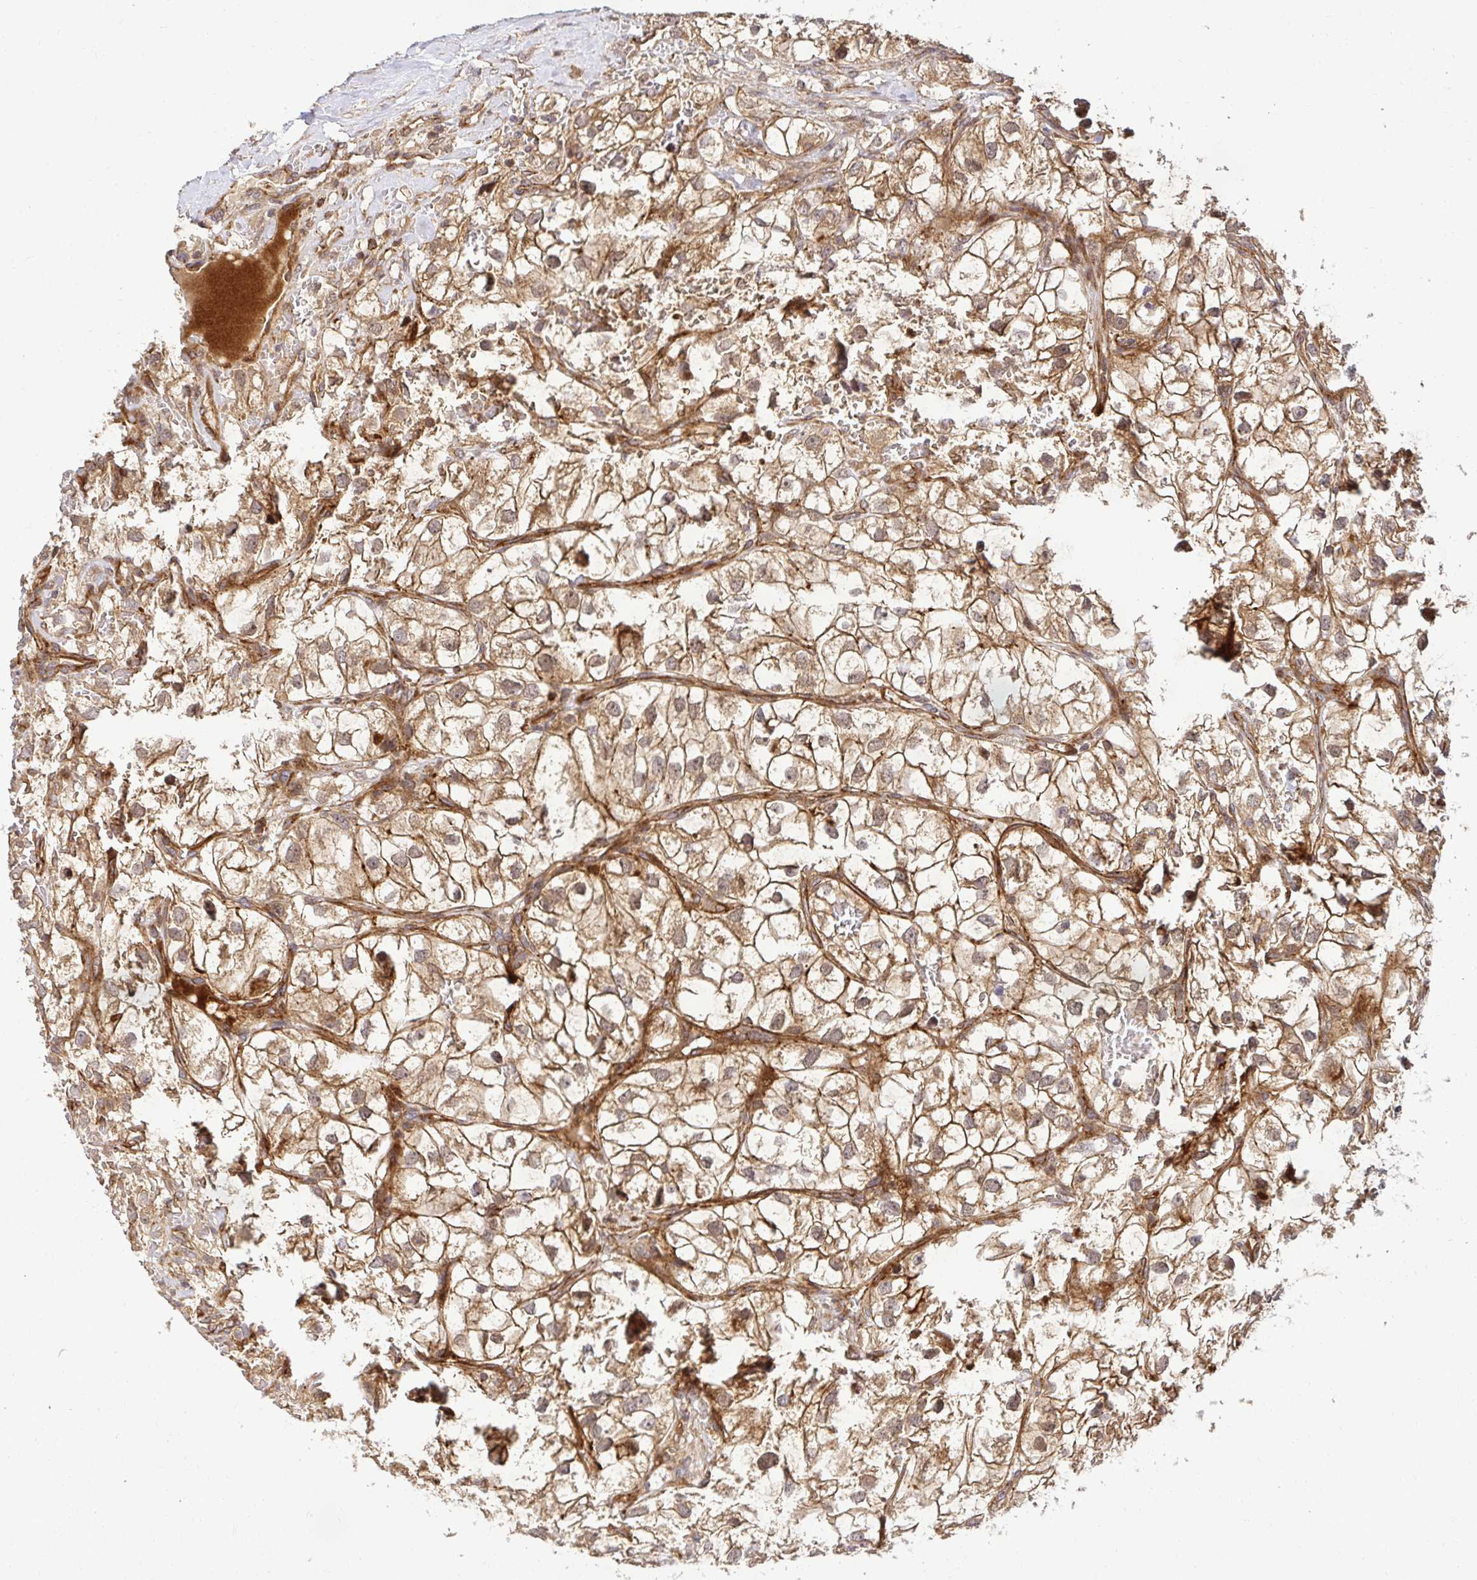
{"staining": {"intensity": "weak", "quantity": "25%-75%", "location": "cytoplasmic/membranous"}, "tissue": "renal cancer", "cell_type": "Tumor cells", "image_type": "cancer", "snomed": [{"axis": "morphology", "description": "Adenocarcinoma, NOS"}, {"axis": "topography", "description": "Kidney"}], "caption": "DAB (3,3'-diaminobenzidine) immunohistochemical staining of adenocarcinoma (renal) displays weak cytoplasmic/membranous protein expression in approximately 25%-75% of tumor cells.", "gene": "PSMA4", "patient": {"sex": "male", "age": 59}}